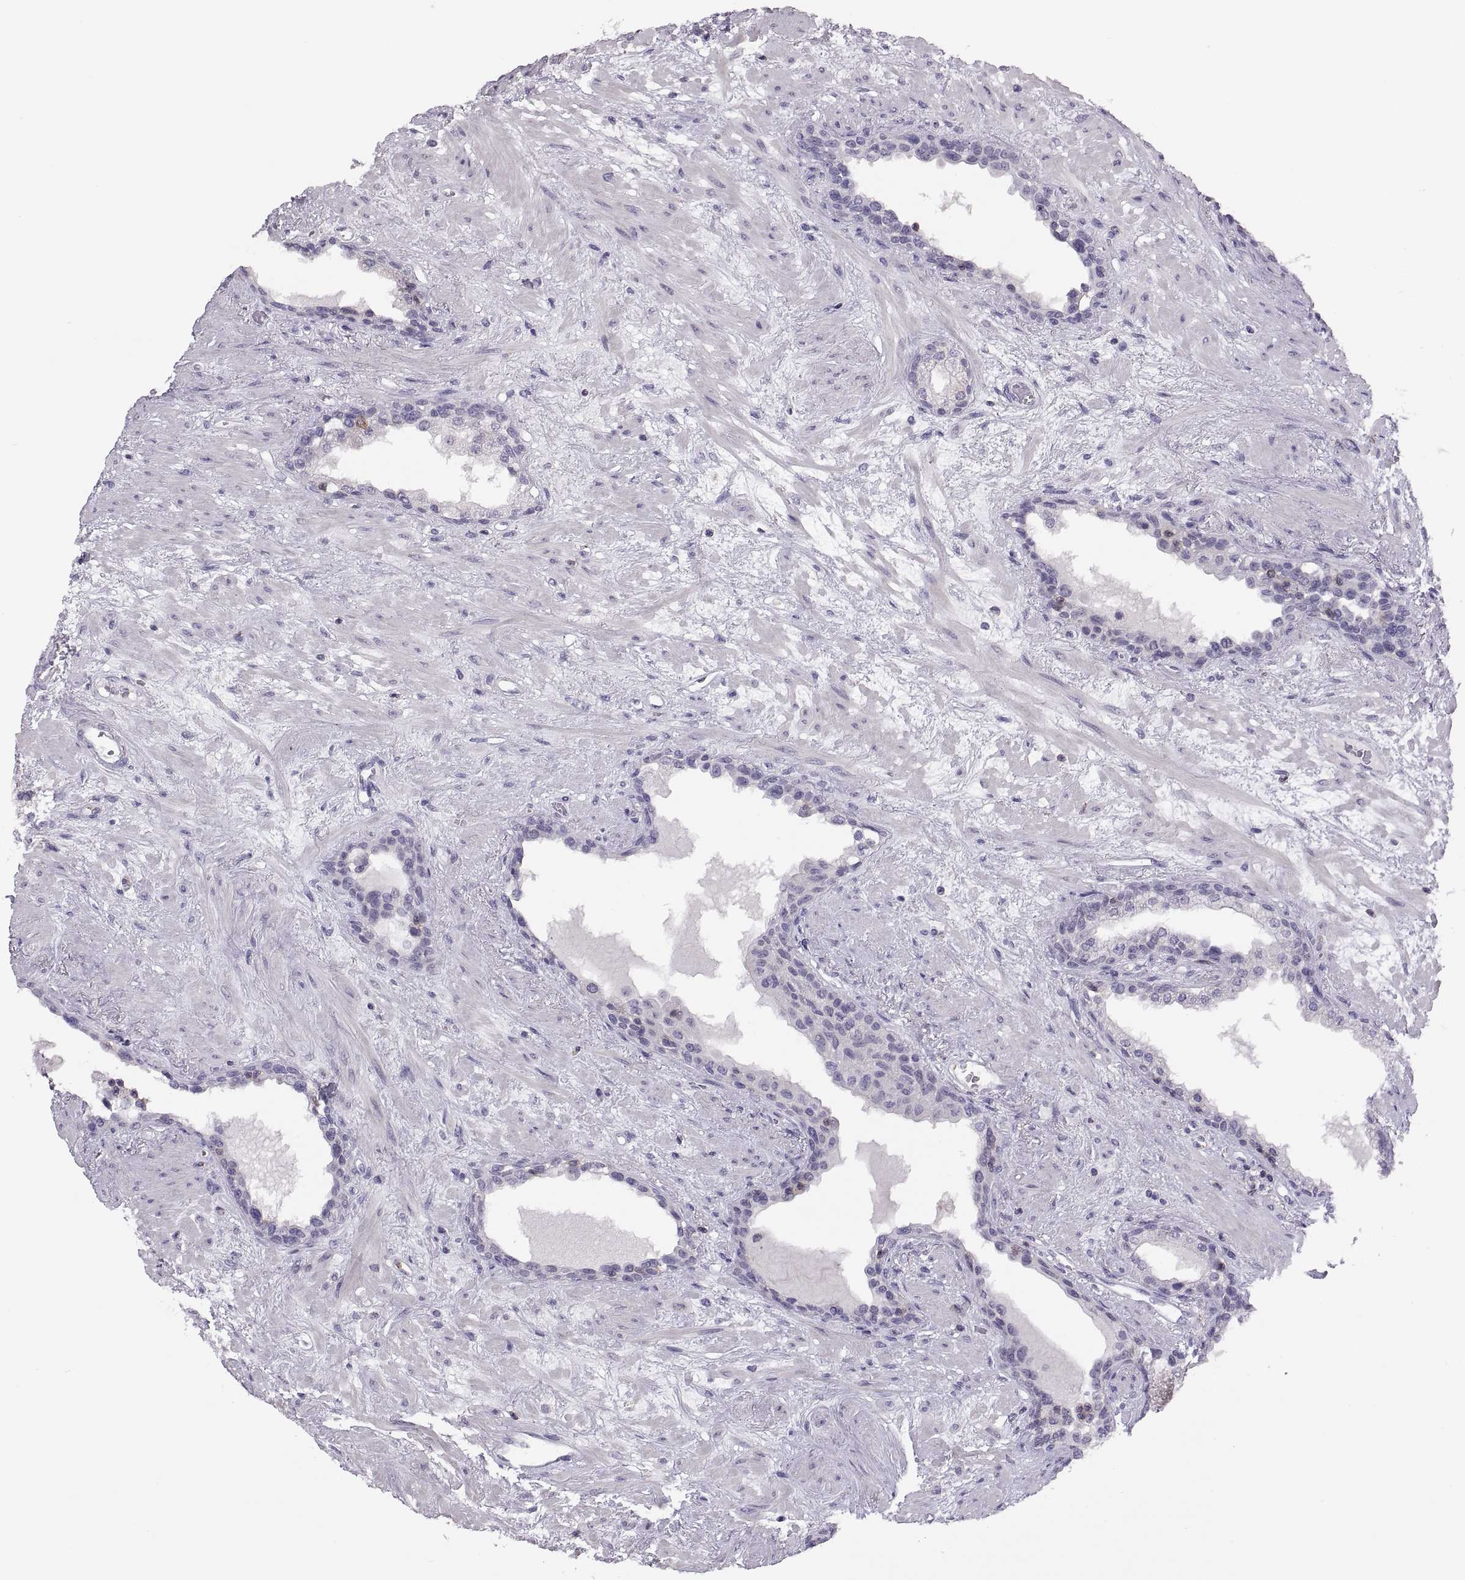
{"staining": {"intensity": "negative", "quantity": "none", "location": "none"}, "tissue": "prostate", "cell_type": "Glandular cells", "image_type": "normal", "snomed": [{"axis": "morphology", "description": "Normal tissue, NOS"}, {"axis": "topography", "description": "Prostate"}], "caption": "This image is of unremarkable prostate stained with immunohistochemistry to label a protein in brown with the nuclei are counter-stained blue. There is no staining in glandular cells.", "gene": "TTC21A", "patient": {"sex": "male", "age": 63}}